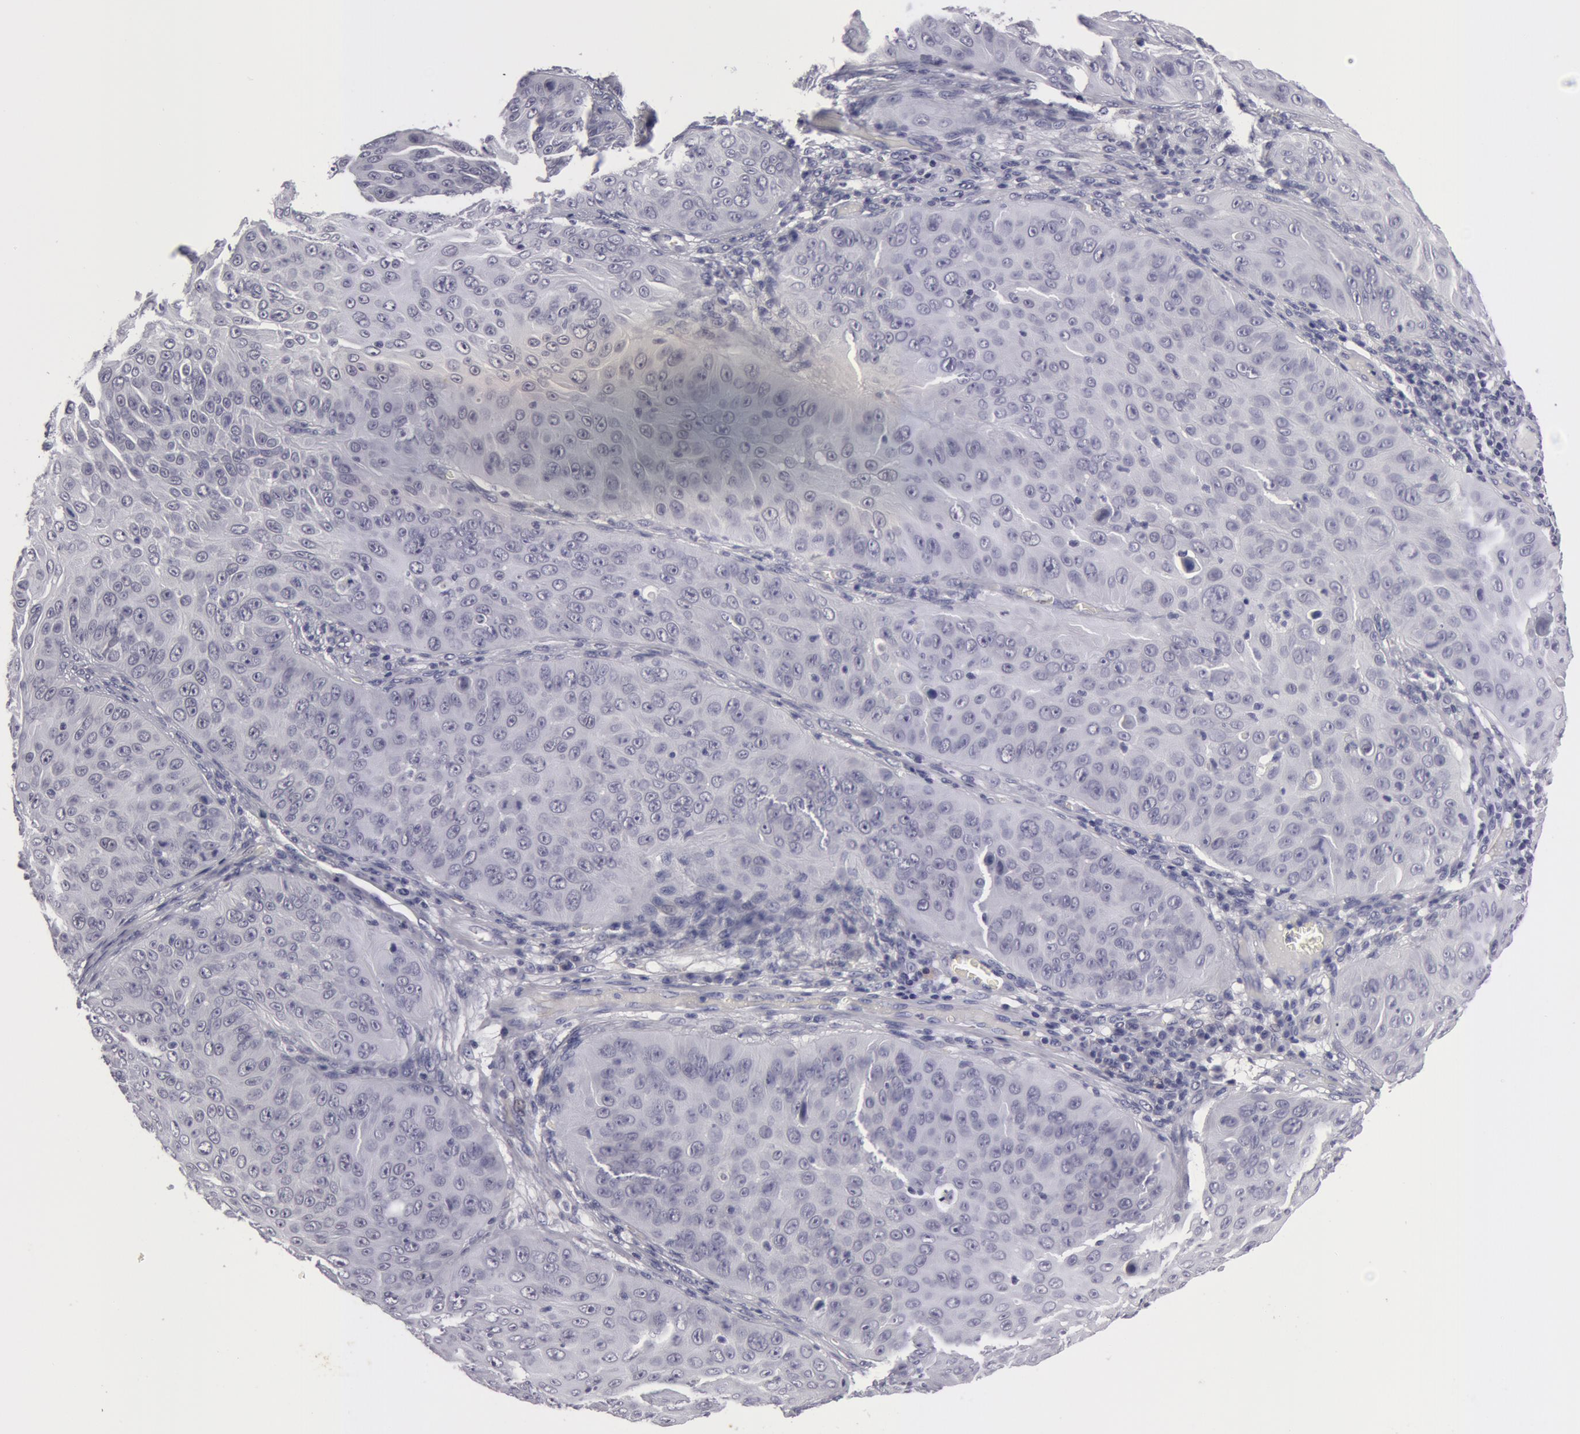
{"staining": {"intensity": "negative", "quantity": "none", "location": "none"}, "tissue": "skin cancer", "cell_type": "Tumor cells", "image_type": "cancer", "snomed": [{"axis": "morphology", "description": "Squamous cell carcinoma, NOS"}, {"axis": "topography", "description": "Skin"}], "caption": "Immunohistochemistry (IHC) histopathology image of human skin squamous cell carcinoma stained for a protein (brown), which shows no expression in tumor cells. (DAB (3,3'-diaminobenzidine) immunohistochemistry (IHC) visualized using brightfield microscopy, high magnification).", "gene": "NLGN4X", "patient": {"sex": "male", "age": 82}}